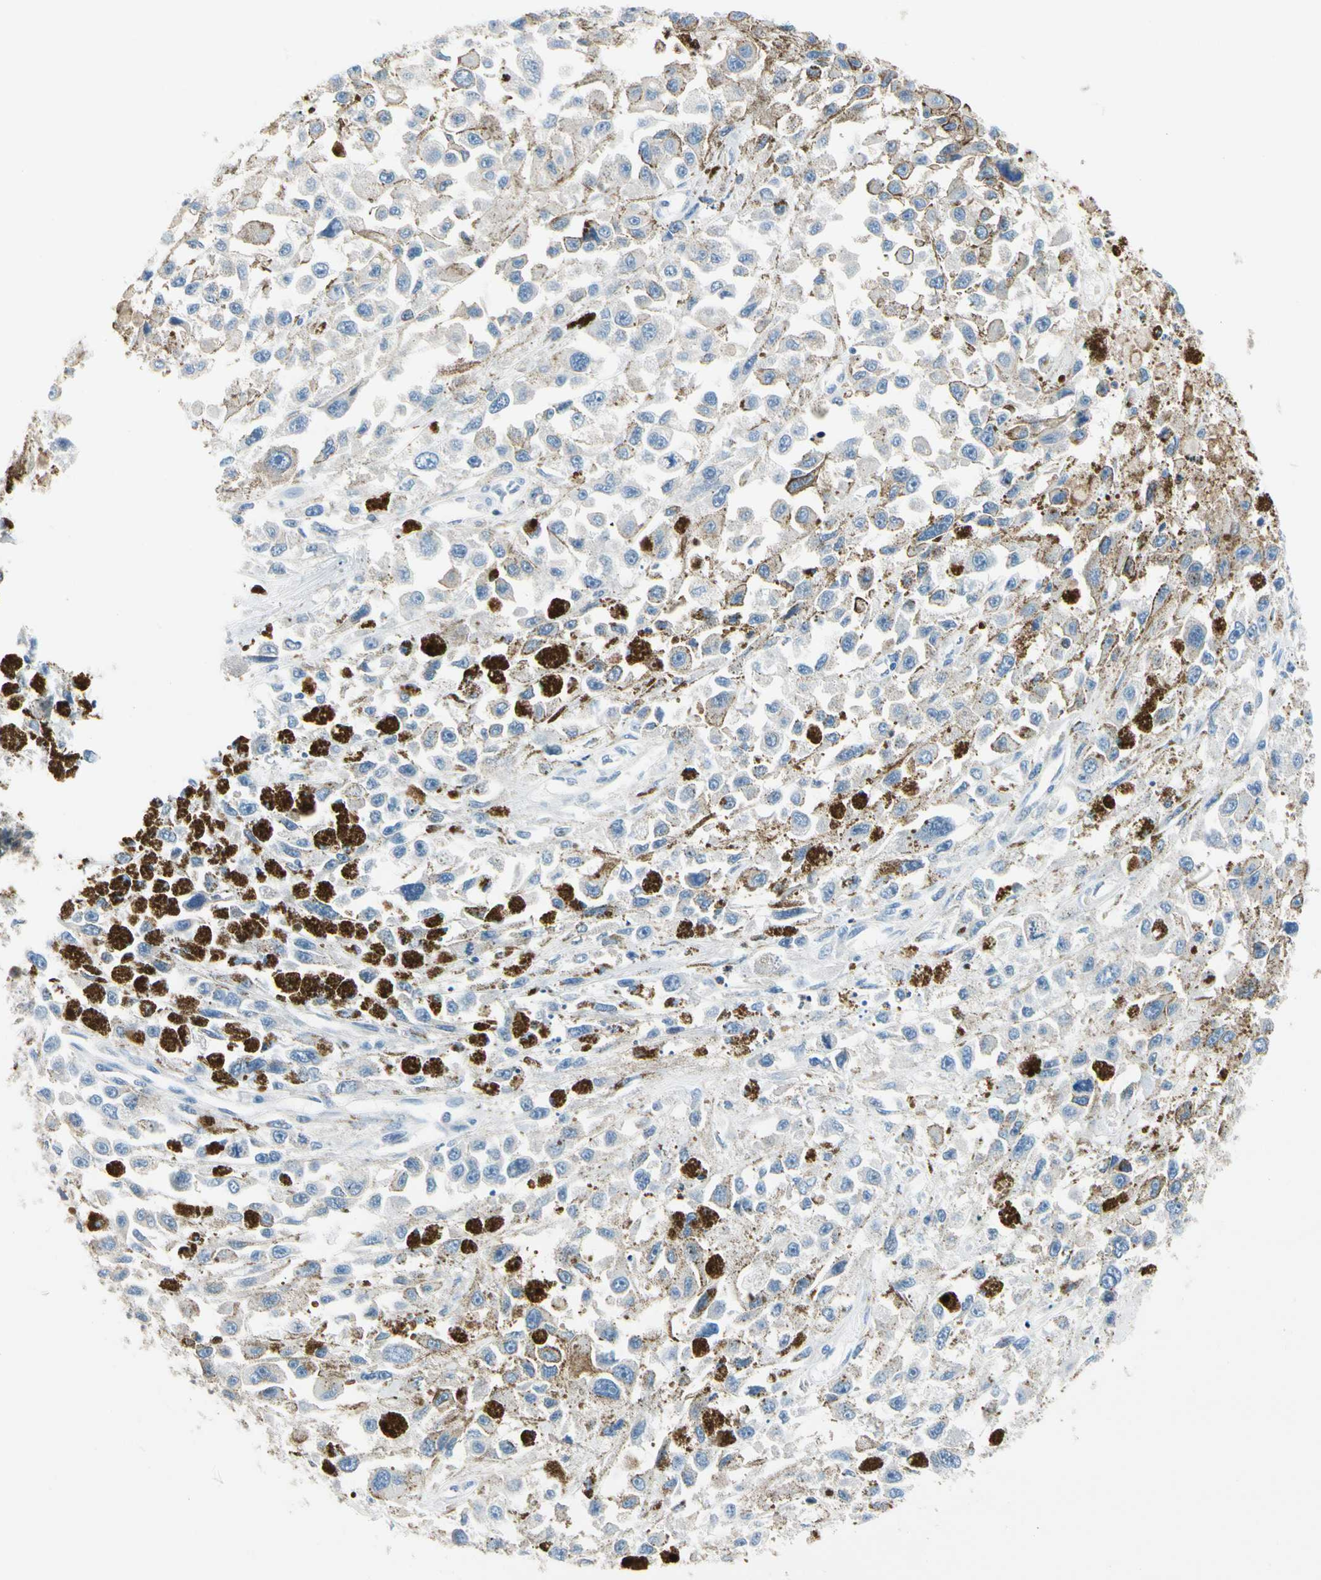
{"staining": {"intensity": "negative", "quantity": "none", "location": "none"}, "tissue": "melanoma", "cell_type": "Tumor cells", "image_type": "cancer", "snomed": [{"axis": "morphology", "description": "Malignant melanoma, Metastatic site"}, {"axis": "topography", "description": "Lymph node"}], "caption": "Immunohistochemistry (IHC) of melanoma displays no staining in tumor cells.", "gene": "CNDP1", "patient": {"sex": "male", "age": 59}}